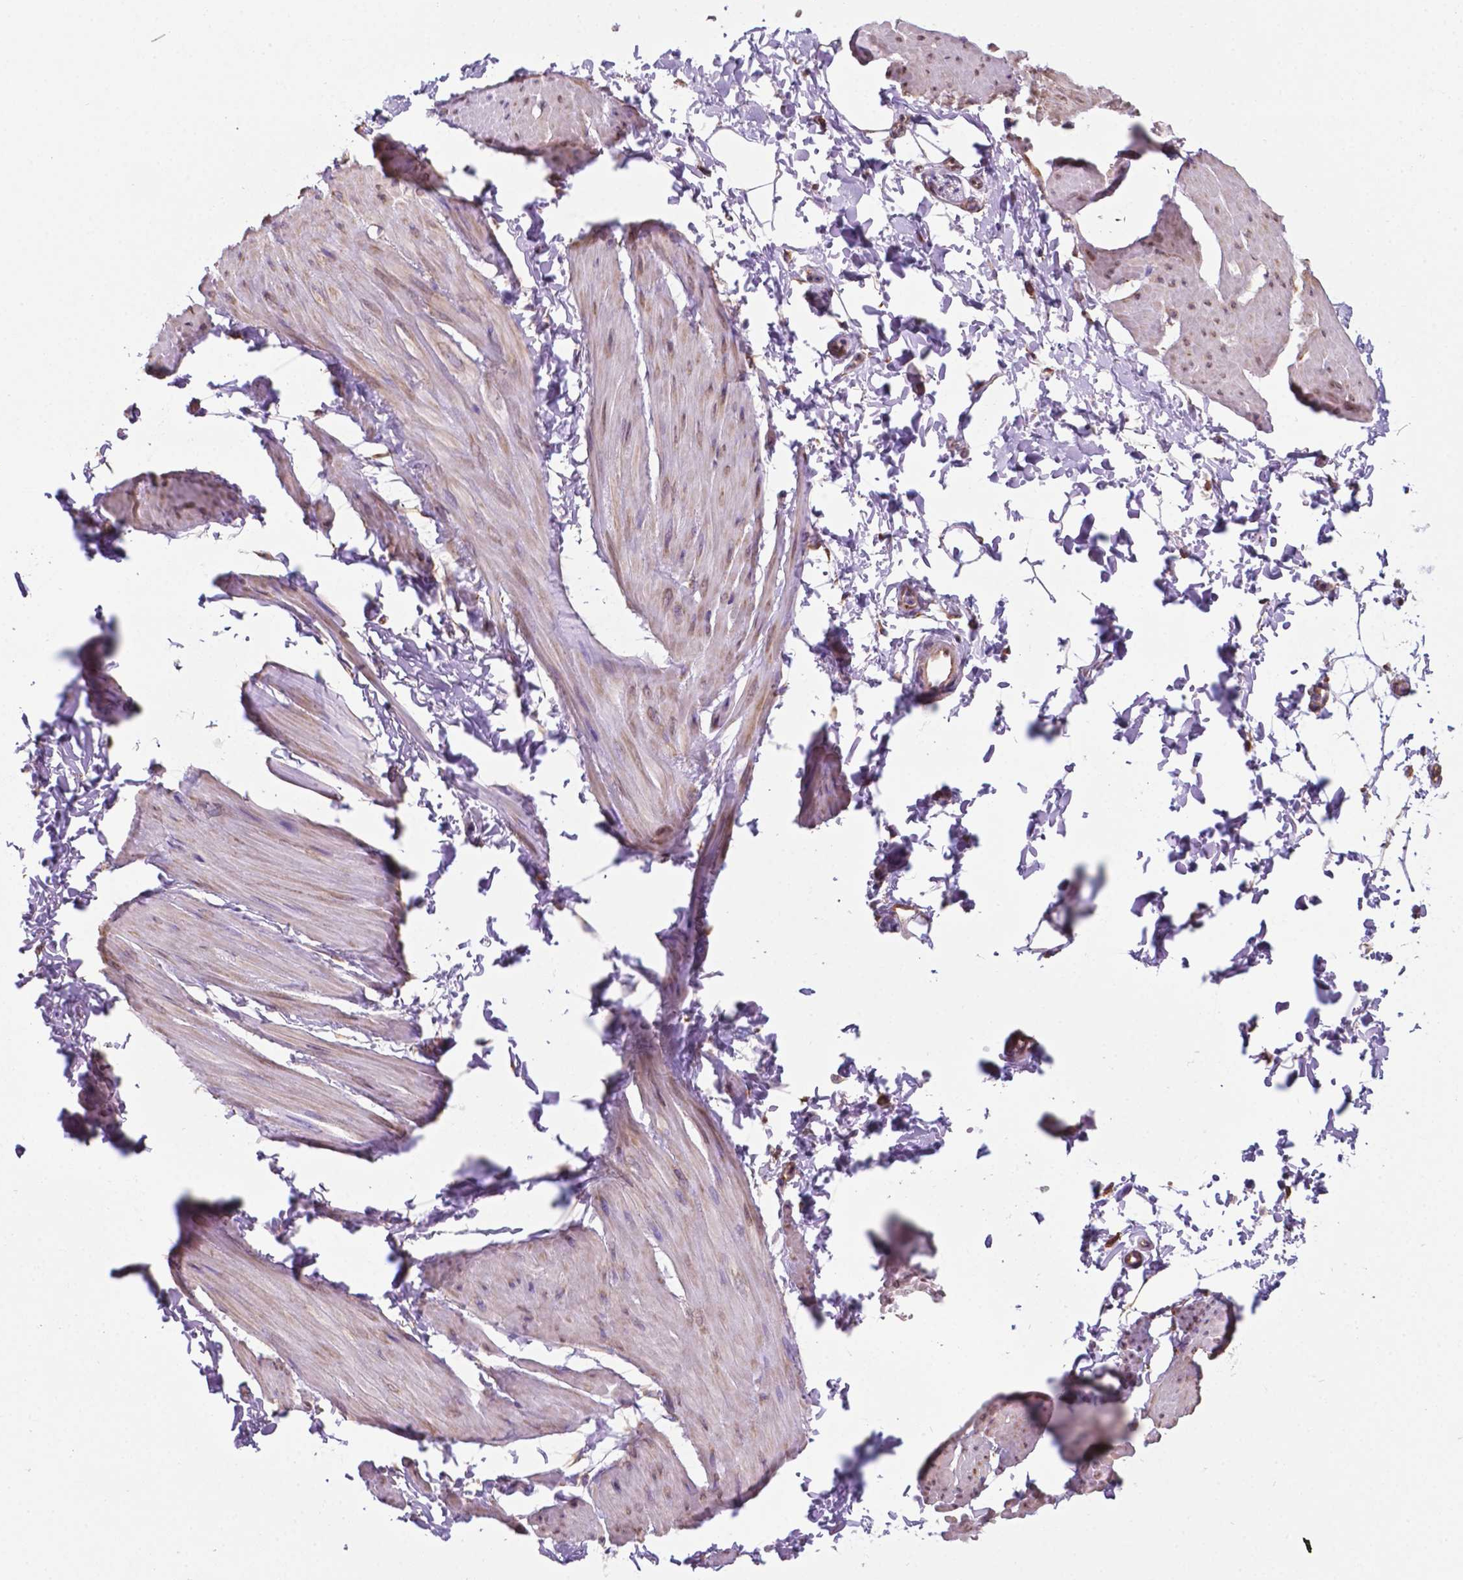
{"staining": {"intensity": "strong", "quantity": "25%-75%", "location": "cytoplasmic/membranous"}, "tissue": "adipose tissue", "cell_type": "Adipocytes", "image_type": "normal", "snomed": [{"axis": "morphology", "description": "Normal tissue, NOS"}, {"axis": "topography", "description": "Smooth muscle"}, {"axis": "topography", "description": "Peripheral nerve tissue"}], "caption": "DAB immunohistochemical staining of unremarkable human adipose tissue shows strong cytoplasmic/membranous protein positivity in approximately 25%-75% of adipocytes.", "gene": "RPL29", "patient": {"sex": "male", "age": 58}}